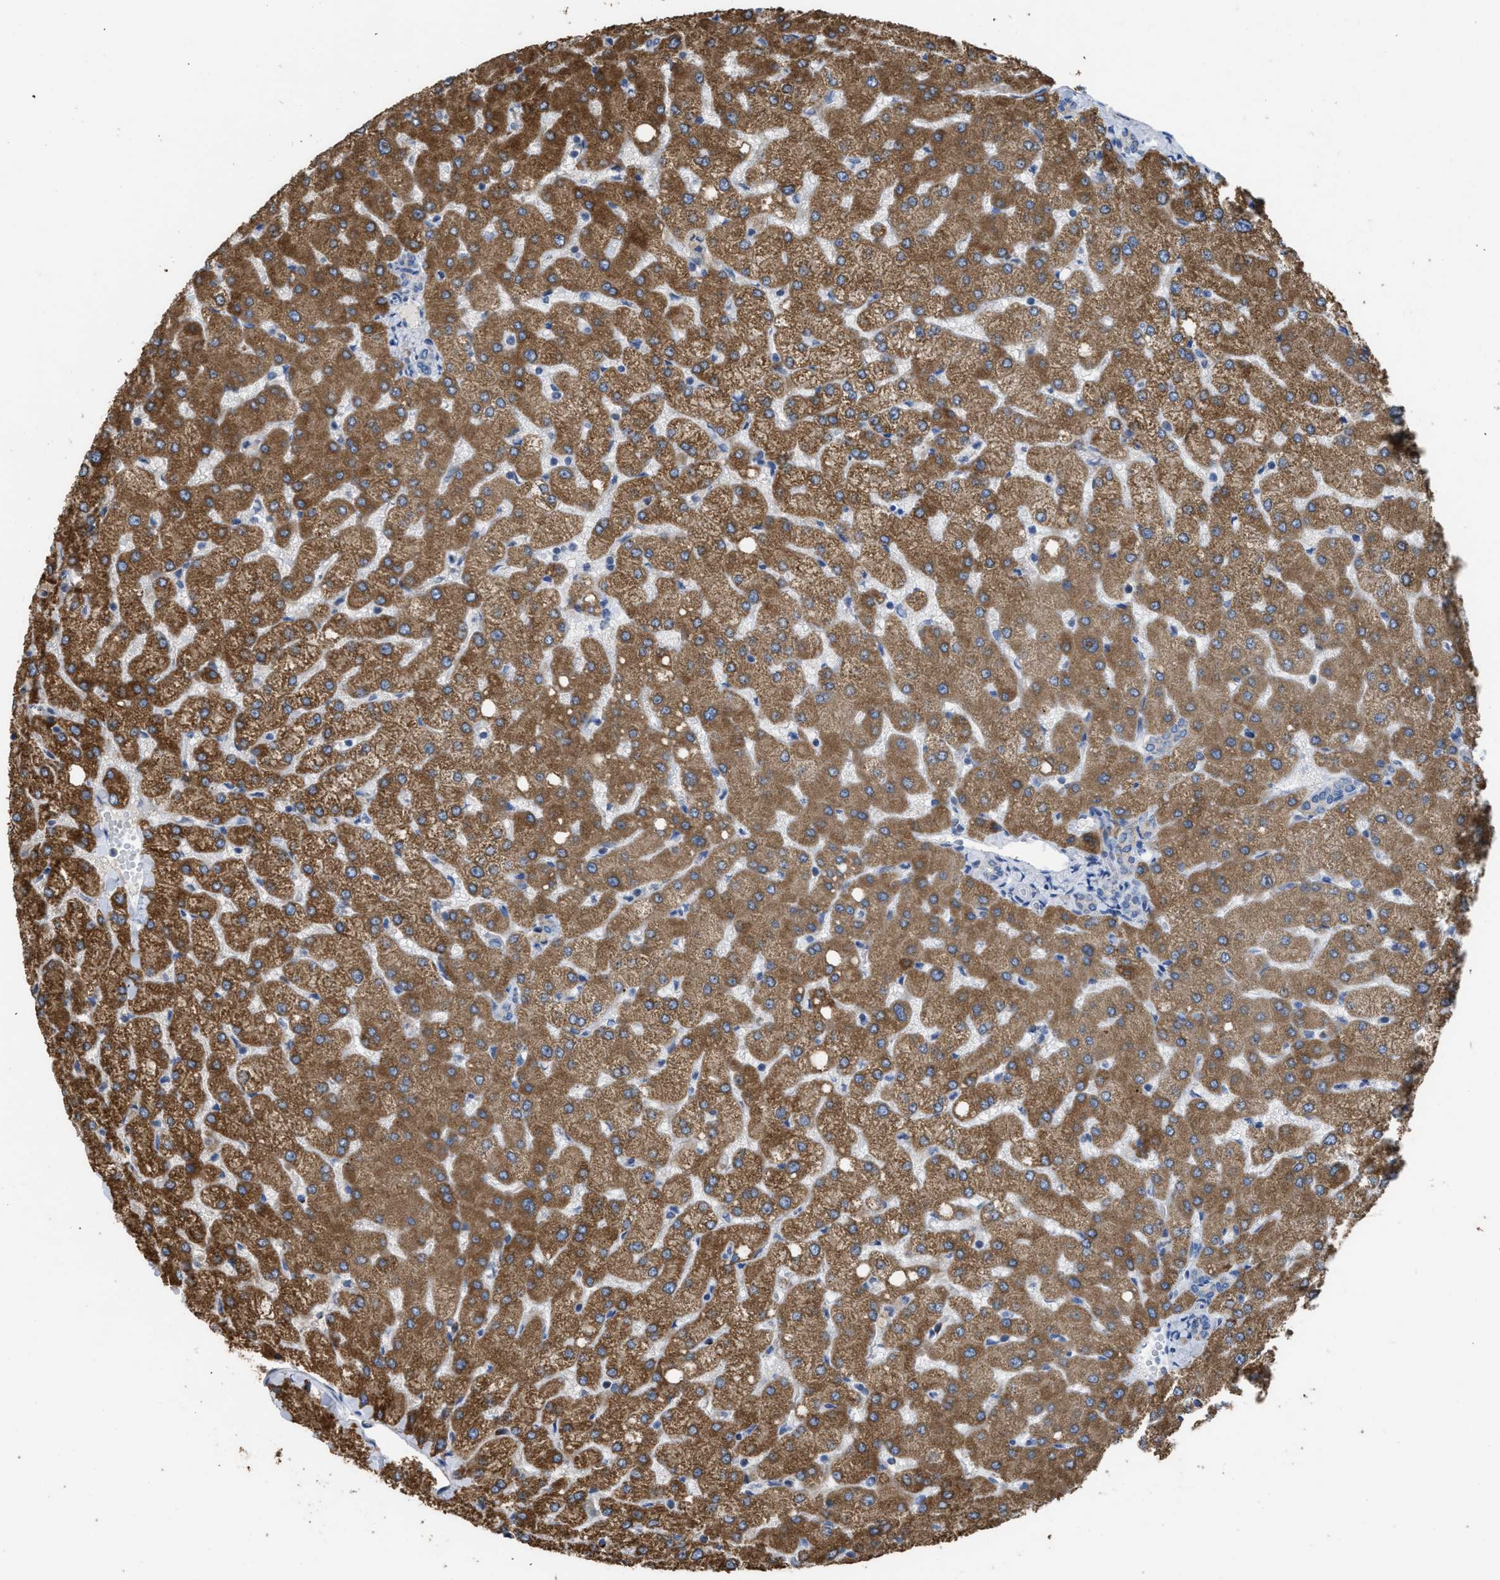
{"staining": {"intensity": "negative", "quantity": "none", "location": "none"}, "tissue": "liver", "cell_type": "Cholangiocytes", "image_type": "normal", "snomed": [{"axis": "morphology", "description": "Normal tissue, NOS"}, {"axis": "topography", "description": "Liver"}], "caption": "Image shows no significant protein expression in cholangiocytes of benign liver. The staining was performed using DAB (3,3'-diaminobenzidine) to visualize the protein expression in brown, while the nuclei were stained in blue with hematoxylin (Magnification: 20x).", "gene": "AK2", "patient": {"sex": "female", "age": 54}}